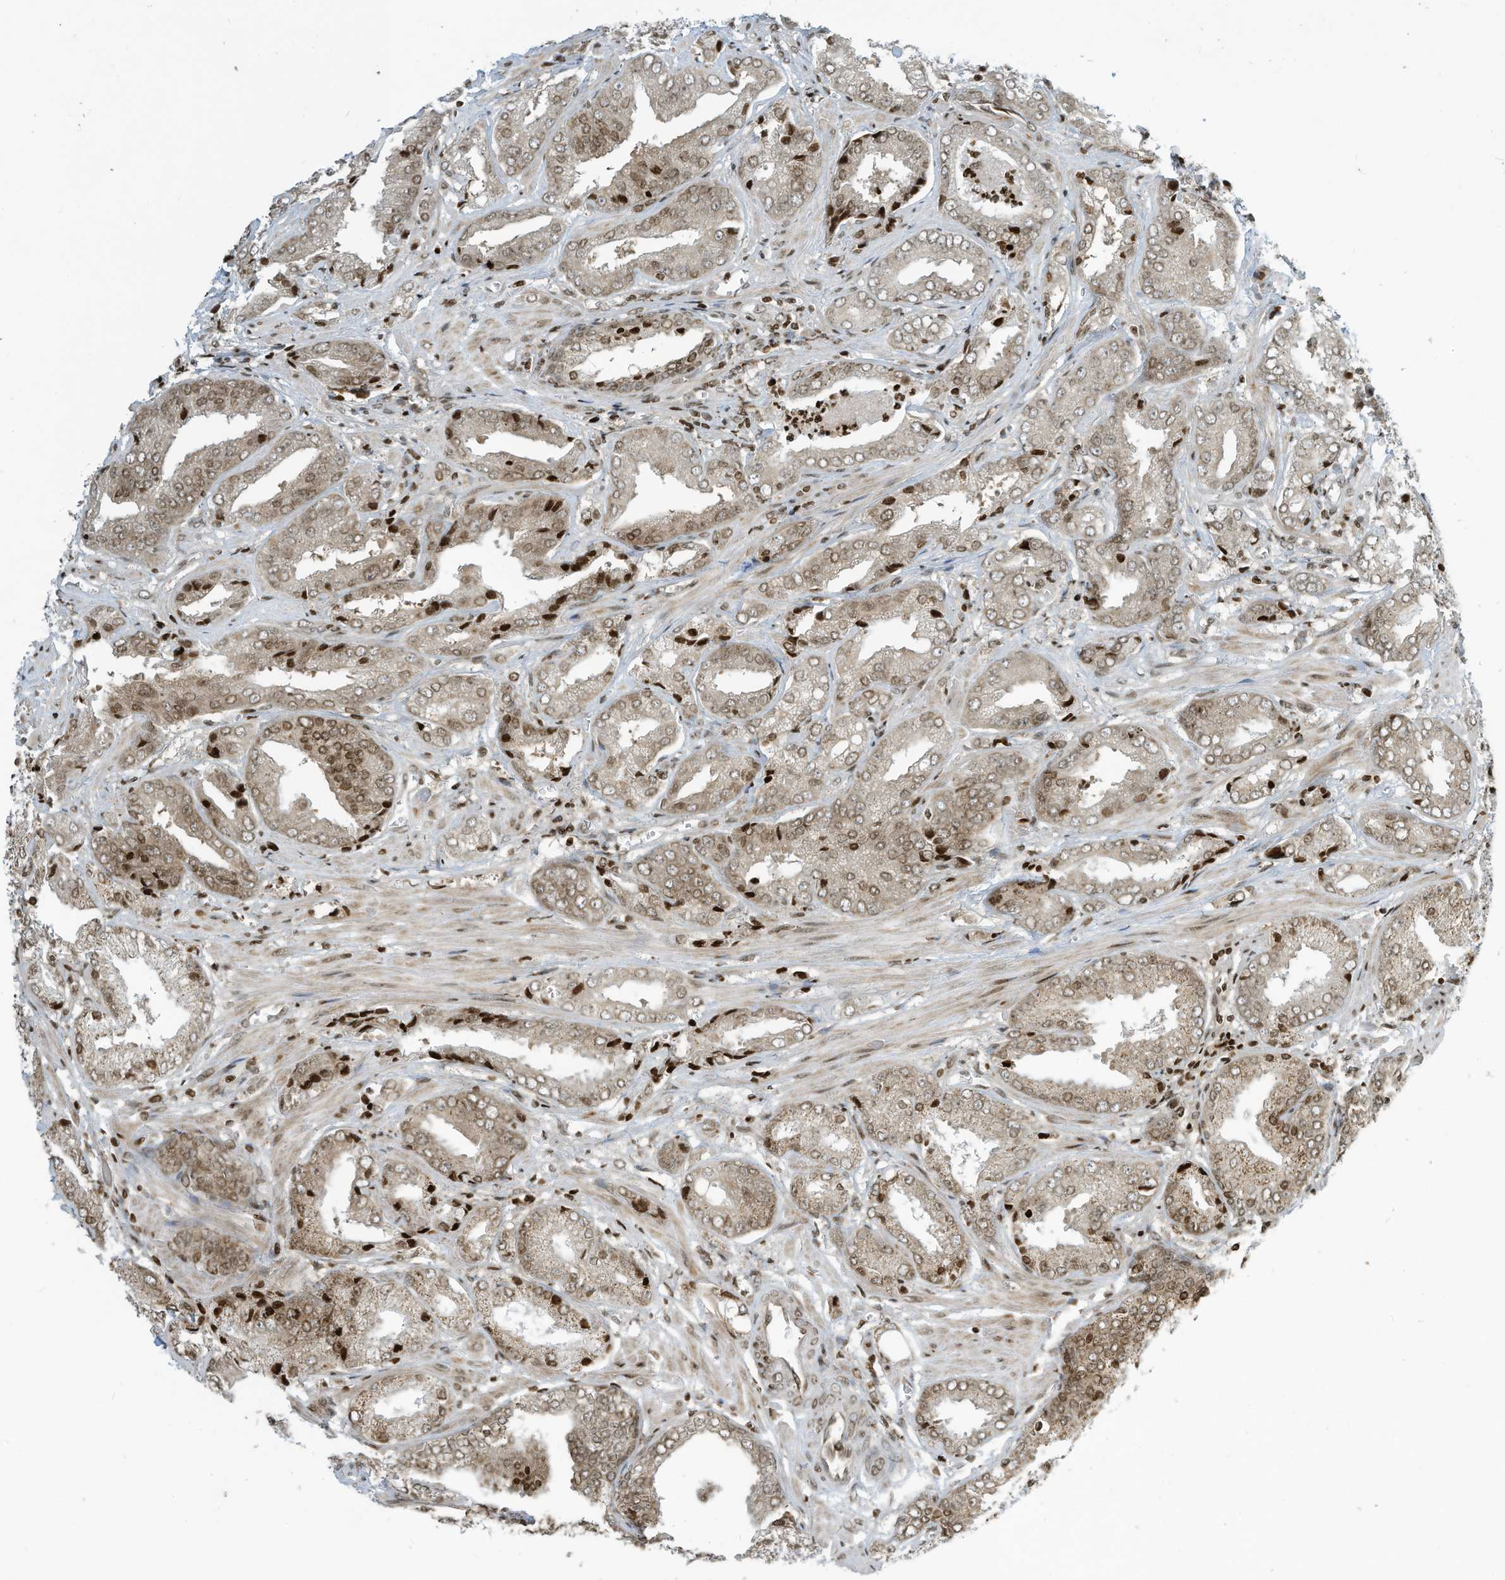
{"staining": {"intensity": "moderate", "quantity": "25%-75%", "location": "cytoplasmic/membranous,nuclear"}, "tissue": "prostate cancer", "cell_type": "Tumor cells", "image_type": "cancer", "snomed": [{"axis": "morphology", "description": "Adenocarcinoma, Low grade"}, {"axis": "topography", "description": "Prostate"}], "caption": "Protein staining demonstrates moderate cytoplasmic/membranous and nuclear expression in about 25%-75% of tumor cells in prostate cancer.", "gene": "ADI1", "patient": {"sex": "male", "age": 67}}